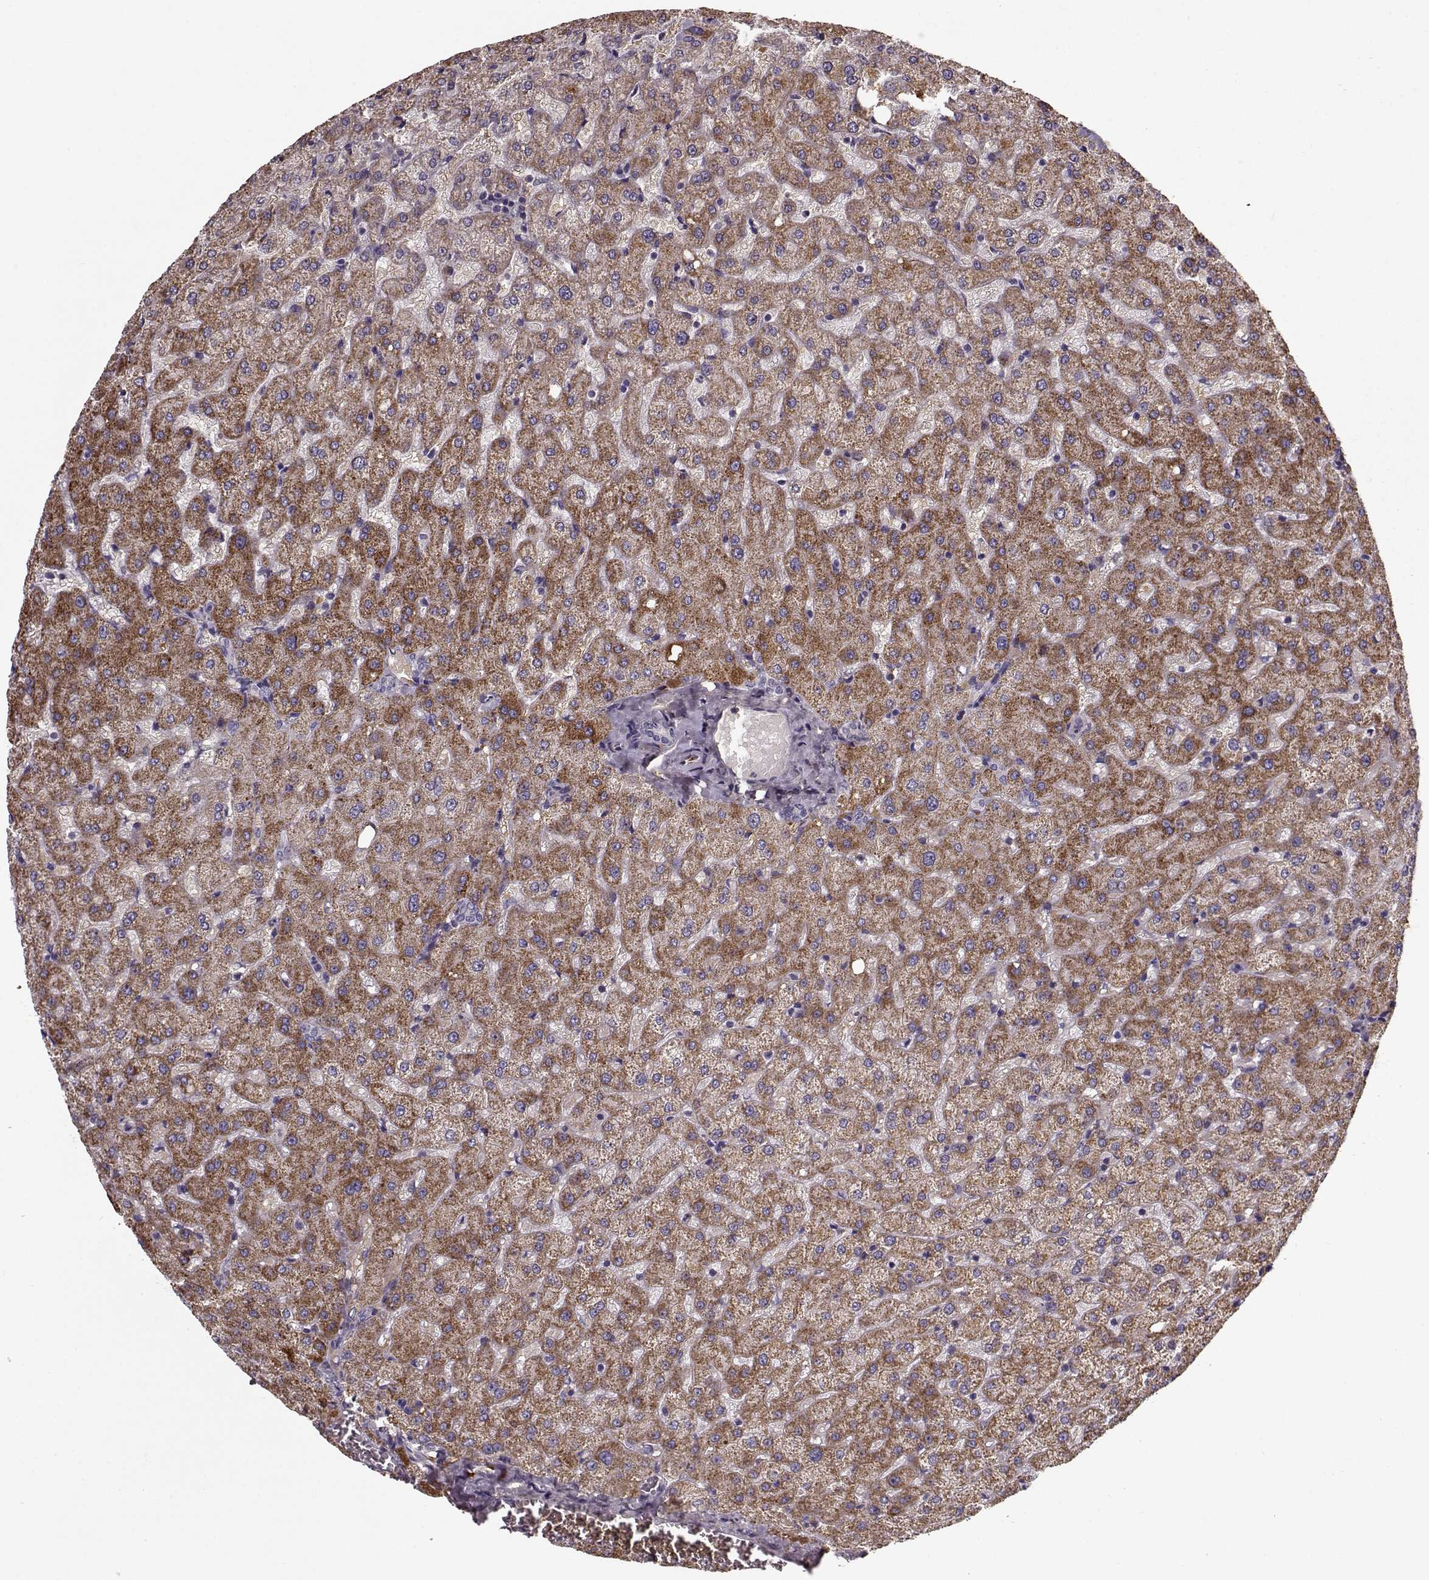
{"staining": {"intensity": "negative", "quantity": "none", "location": "none"}, "tissue": "liver", "cell_type": "Cholangiocytes", "image_type": "normal", "snomed": [{"axis": "morphology", "description": "Normal tissue, NOS"}, {"axis": "topography", "description": "Liver"}], "caption": "High magnification brightfield microscopy of normal liver stained with DAB (brown) and counterstained with hematoxylin (blue): cholangiocytes show no significant staining. The staining is performed using DAB (3,3'-diaminobenzidine) brown chromogen with nuclei counter-stained in using hematoxylin.", "gene": "LUM", "patient": {"sex": "female", "age": 50}}